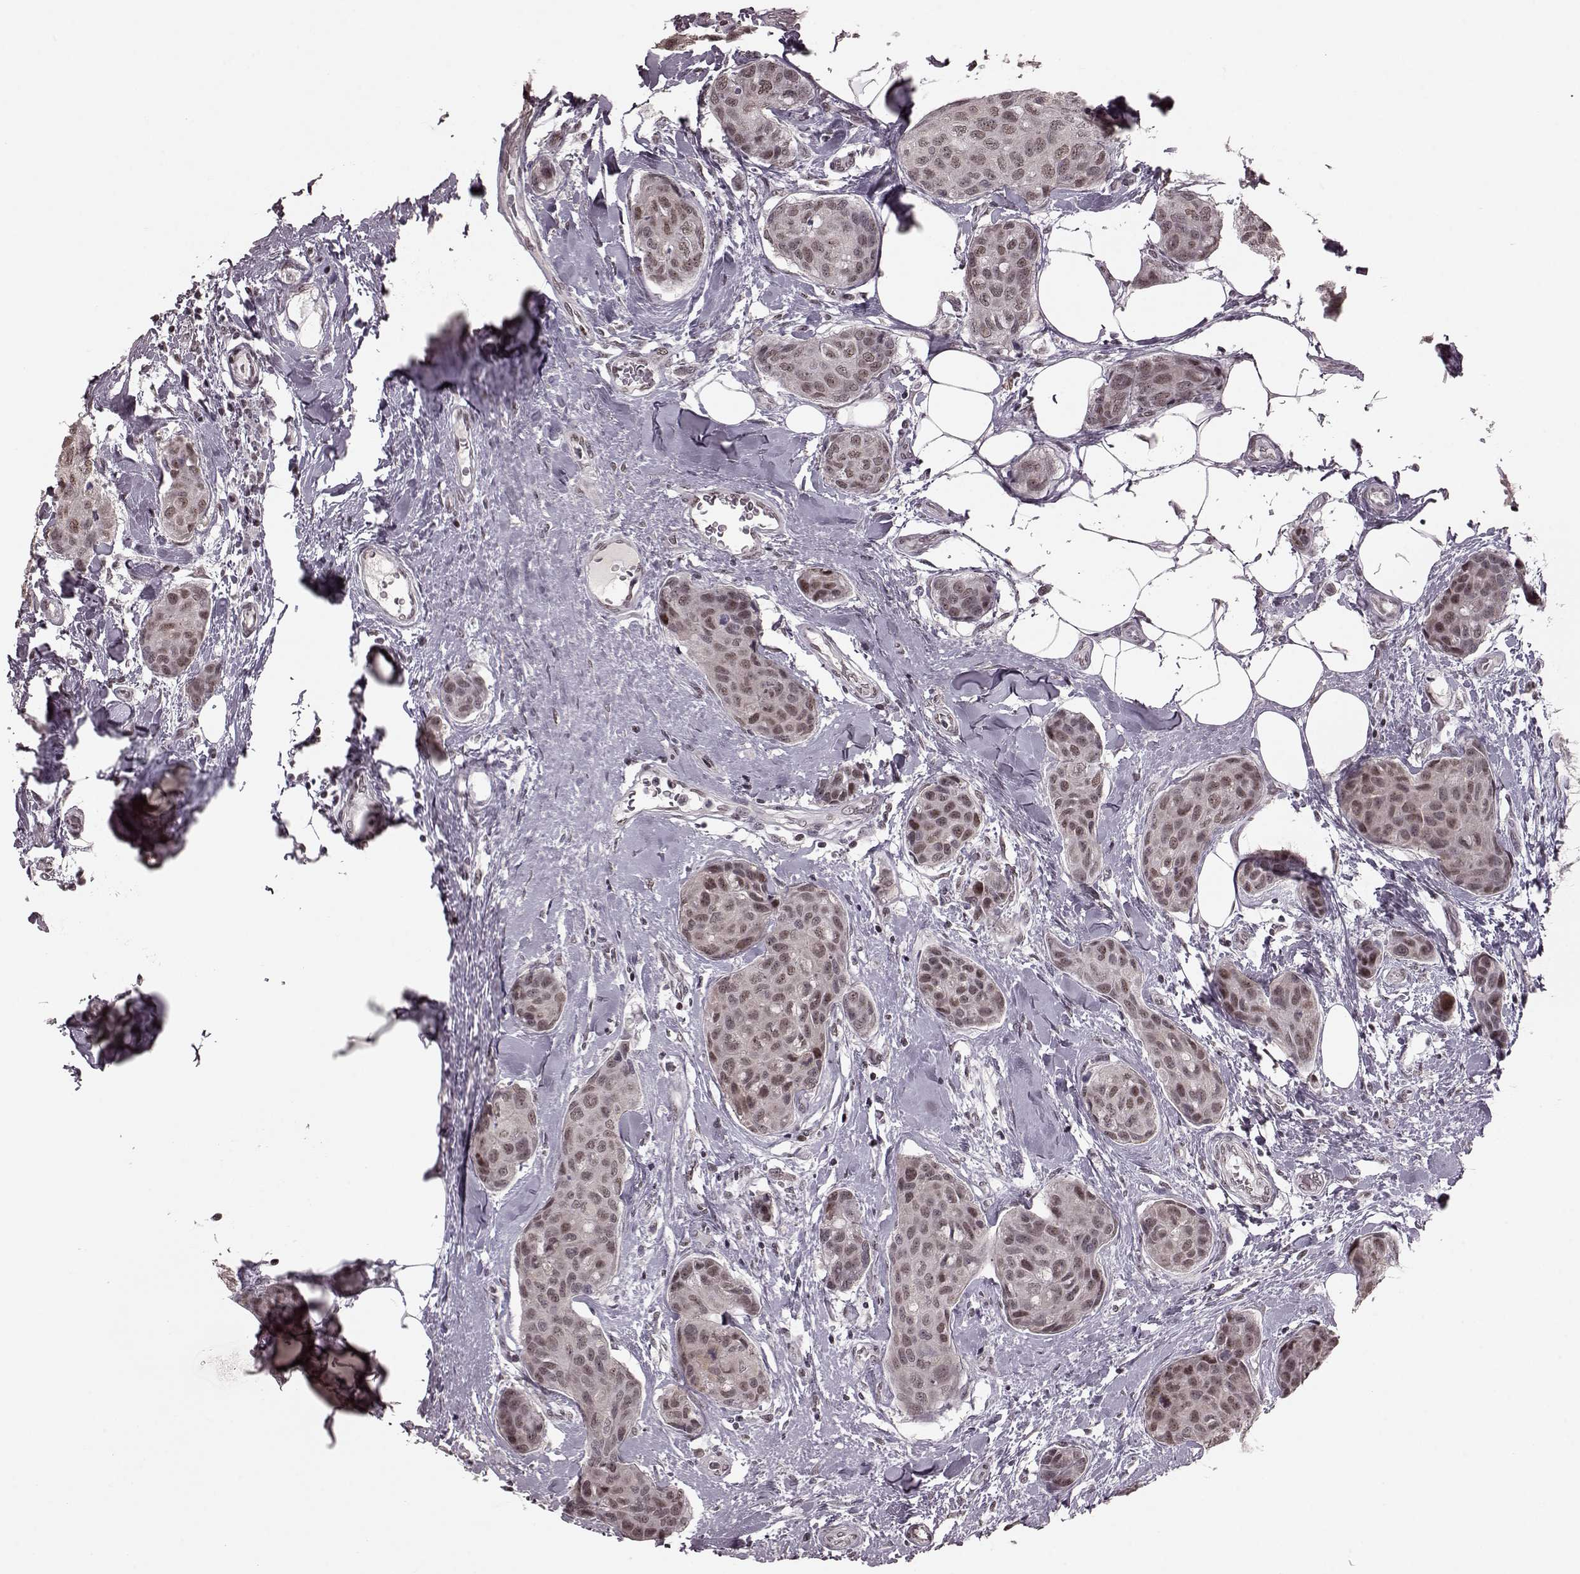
{"staining": {"intensity": "weak", "quantity": ">75%", "location": "nuclear"}, "tissue": "breast cancer", "cell_type": "Tumor cells", "image_type": "cancer", "snomed": [{"axis": "morphology", "description": "Duct carcinoma"}, {"axis": "topography", "description": "Breast"}], "caption": "About >75% of tumor cells in human invasive ductal carcinoma (breast) show weak nuclear protein staining as visualized by brown immunohistochemical staining.", "gene": "NR2C1", "patient": {"sex": "female", "age": 80}}